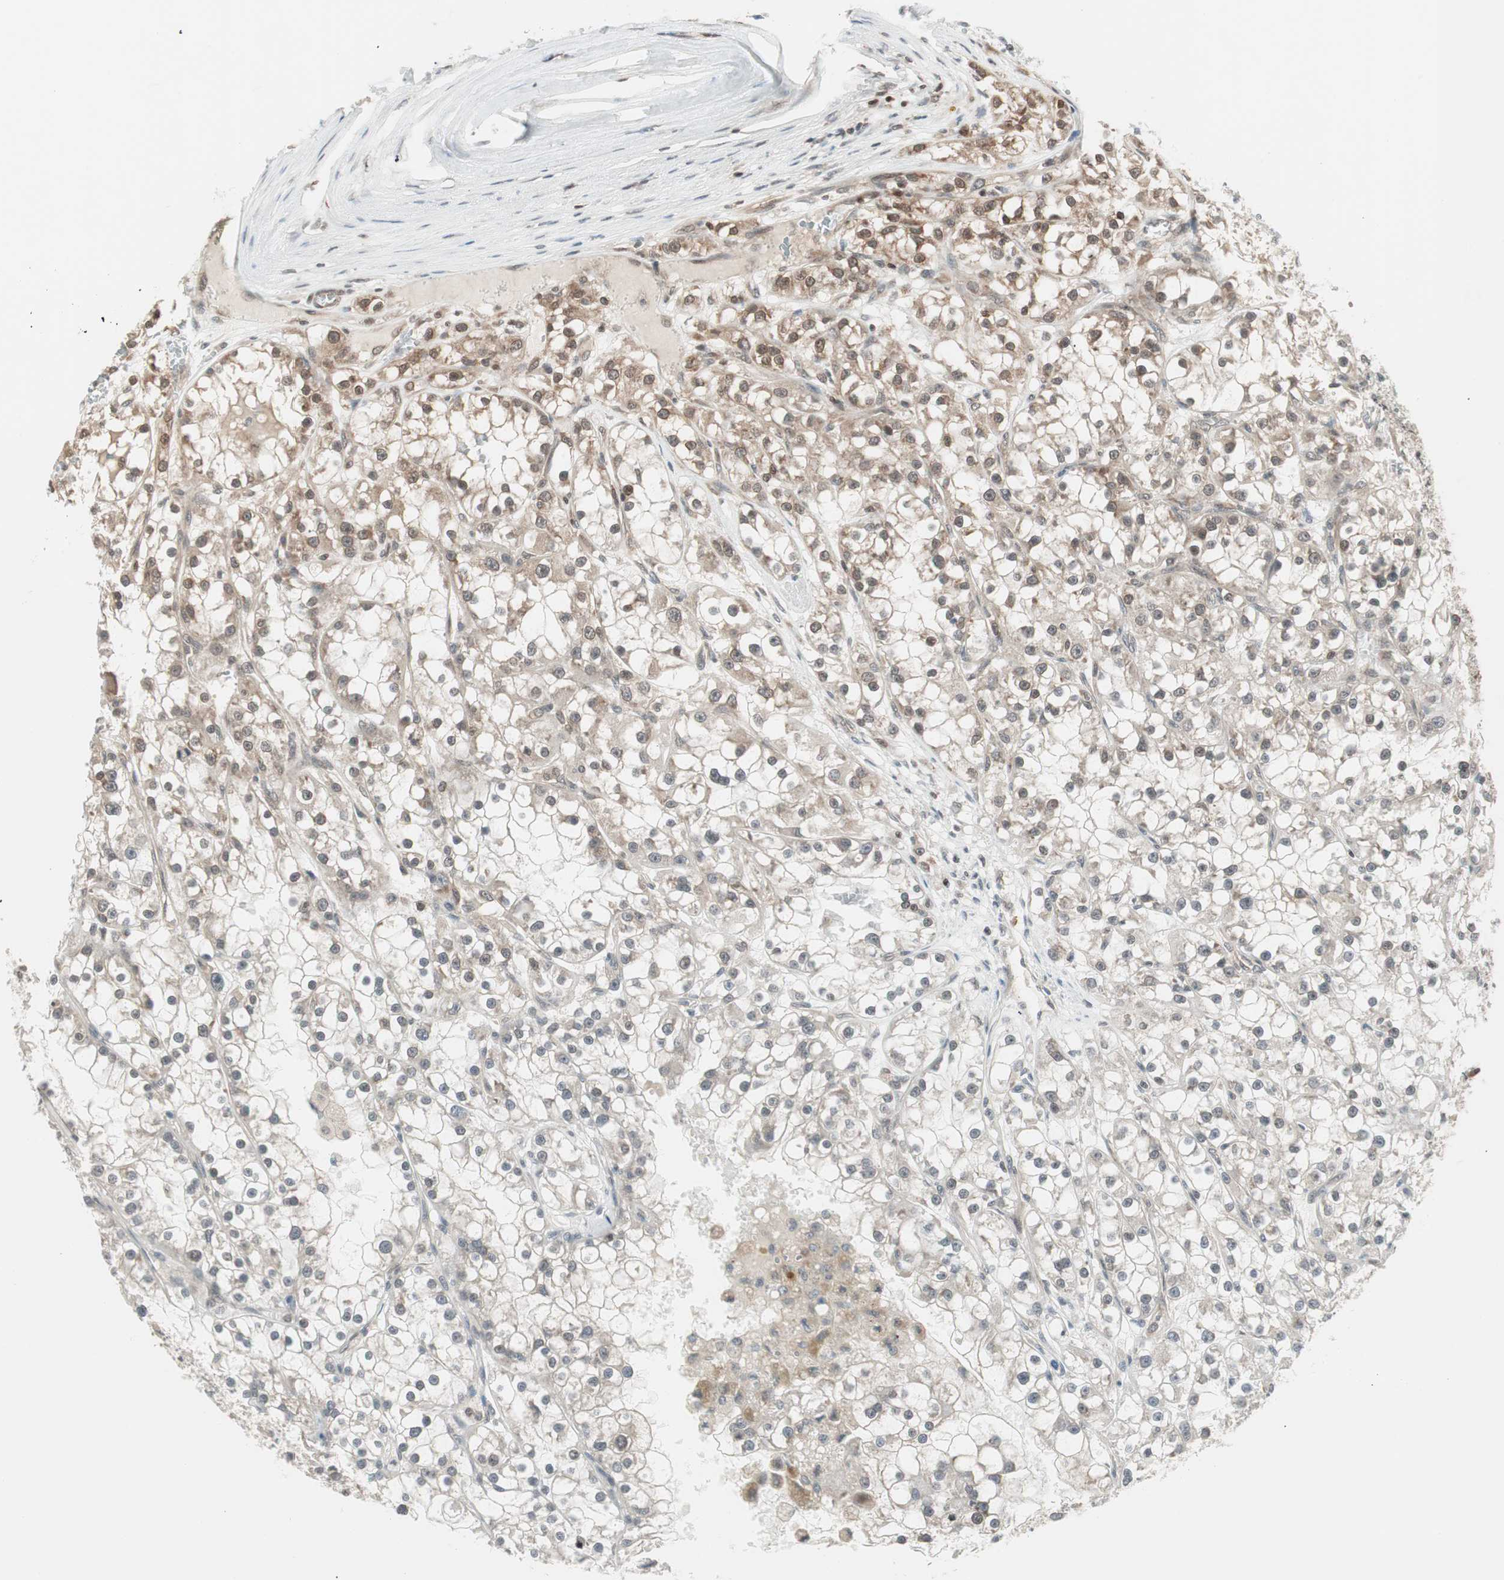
{"staining": {"intensity": "weak", "quantity": "25%-75%", "location": "cytoplasmic/membranous"}, "tissue": "renal cancer", "cell_type": "Tumor cells", "image_type": "cancer", "snomed": [{"axis": "morphology", "description": "Adenocarcinoma, NOS"}, {"axis": "topography", "description": "Kidney"}], "caption": "Adenocarcinoma (renal) tissue shows weak cytoplasmic/membranous staining in about 25%-75% of tumor cells, visualized by immunohistochemistry.", "gene": "UBE2I", "patient": {"sex": "female", "age": 52}}